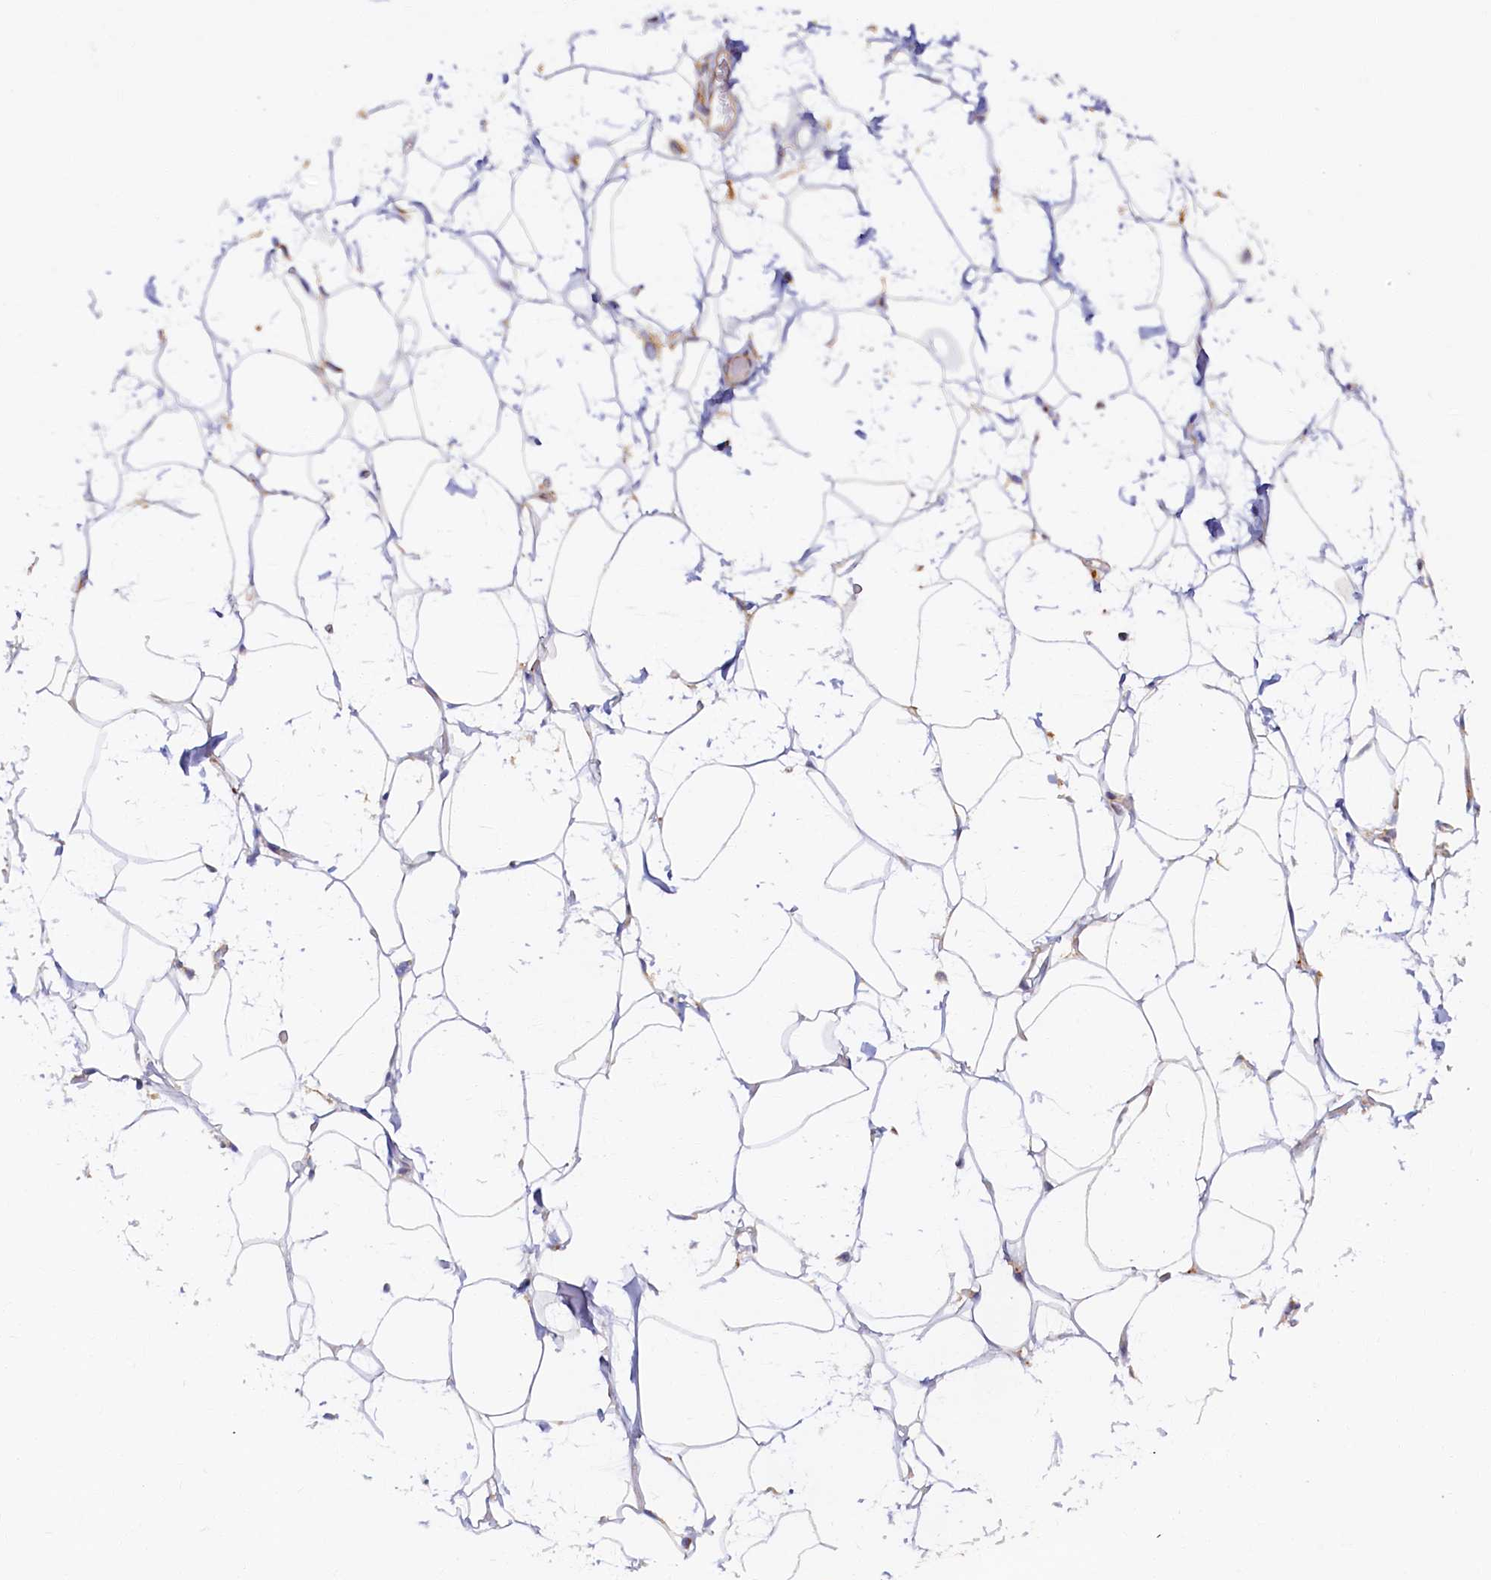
{"staining": {"intensity": "moderate", "quantity": "<25%", "location": "cytoplasmic/membranous"}, "tissue": "adipose tissue", "cell_type": "Adipocytes", "image_type": "normal", "snomed": [{"axis": "morphology", "description": "Normal tissue, NOS"}, {"axis": "topography", "description": "Breast"}], "caption": "Immunohistochemistry (IHC) of normal adipose tissue displays low levels of moderate cytoplasmic/membranous positivity in about <25% of adipocytes.", "gene": "STX12", "patient": {"sex": "female", "age": 26}}